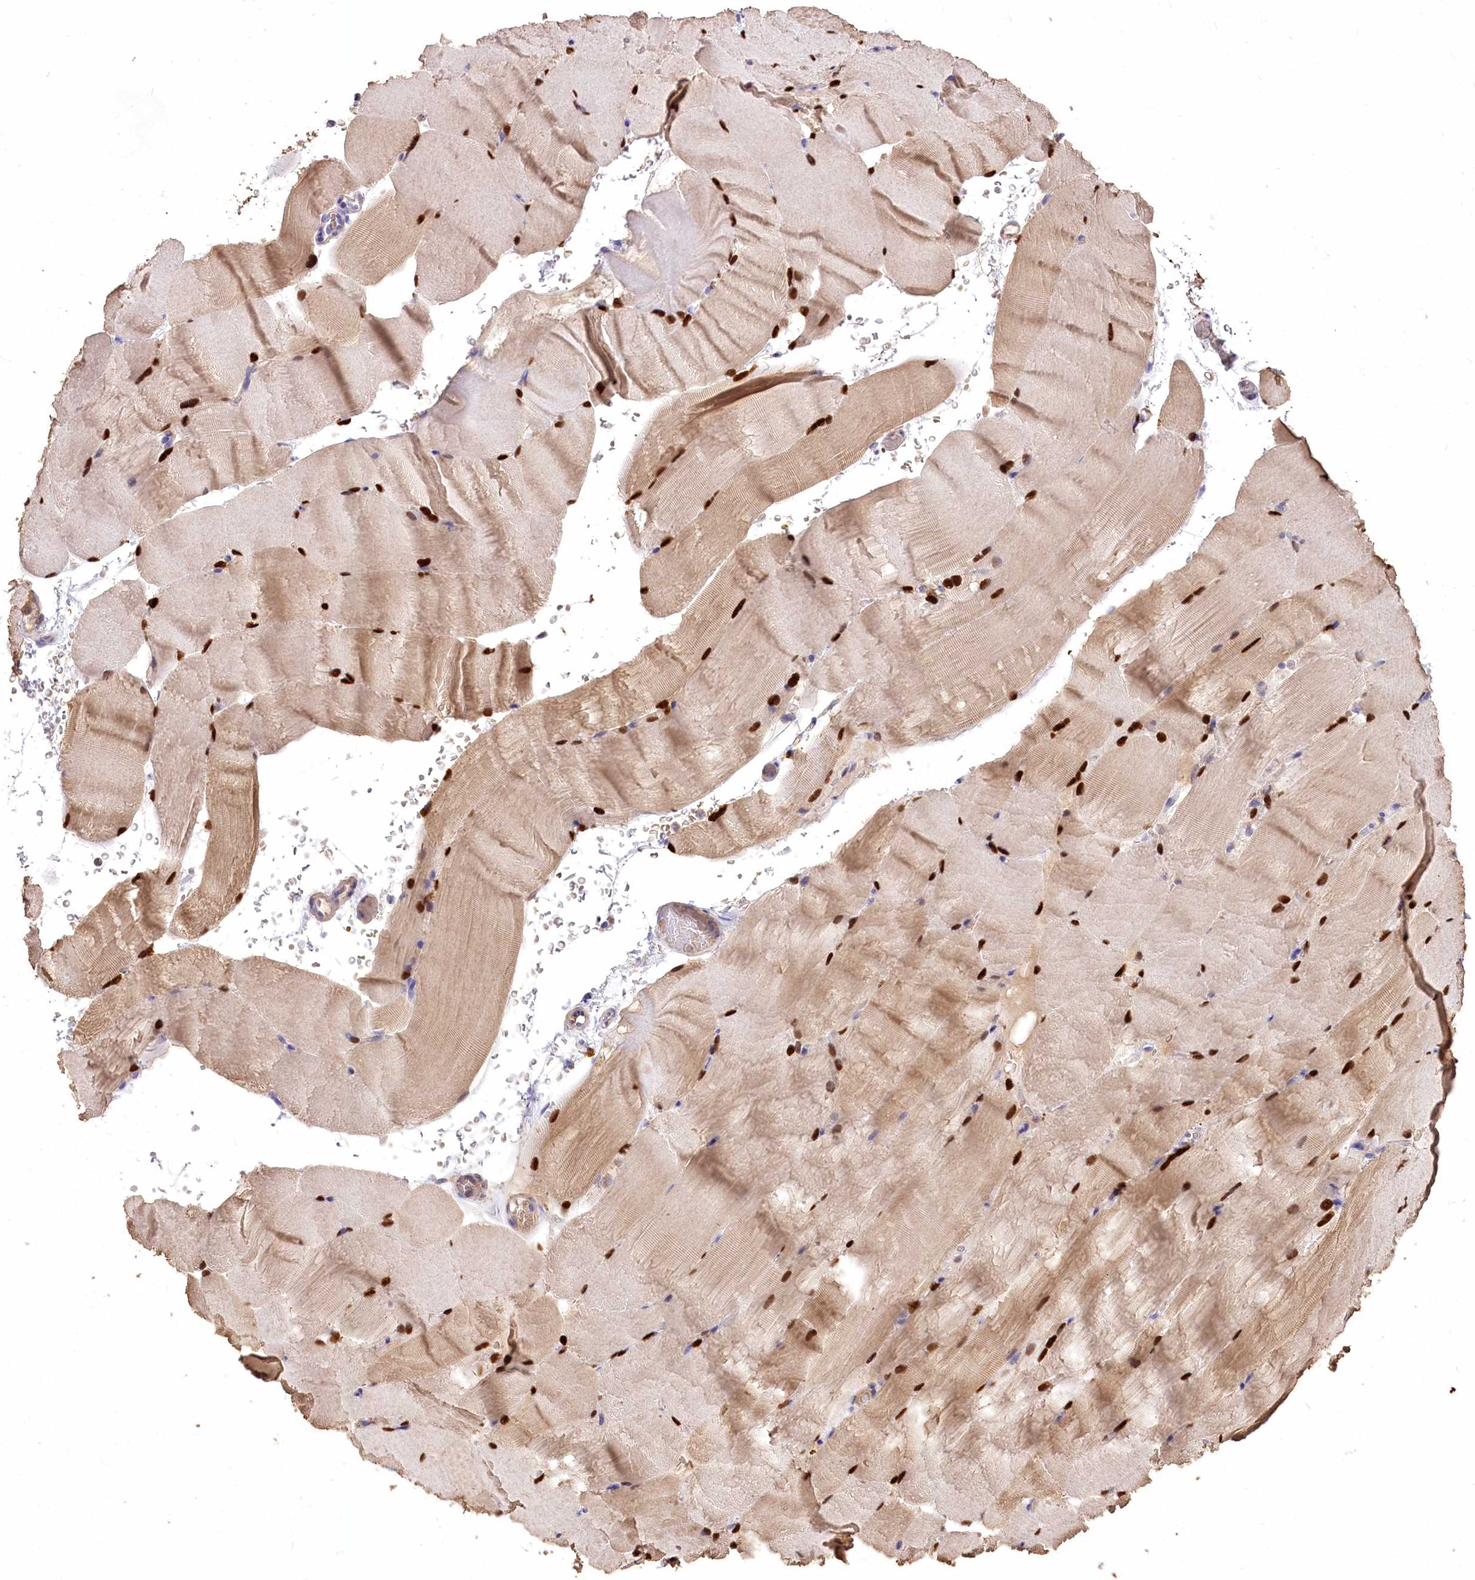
{"staining": {"intensity": "strong", "quantity": ">75%", "location": "cytoplasmic/membranous,nuclear"}, "tissue": "skeletal muscle", "cell_type": "Myocytes", "image_type": "normal", "snomed": [{"axis": "morphology", "description": "Normal tissue, NOS"}, {"axis": "topography", "description": "Skeletal muscle"}, {"axis": "topography", "description": "Parathyroid gland"}], "caption": "Skeletal muscle stained with immunohistochemistry (IHC) exhibits strong cytoplasmic/membranous,nuclear expression in approximately >75% of myocytes. (DAB (3,3'-diaminobenzidine) IHC, brown staining for protein, blue staining for nuclei).", "gene": "PCYOX1L", "patient": {"sex": "female", "age": 37}}